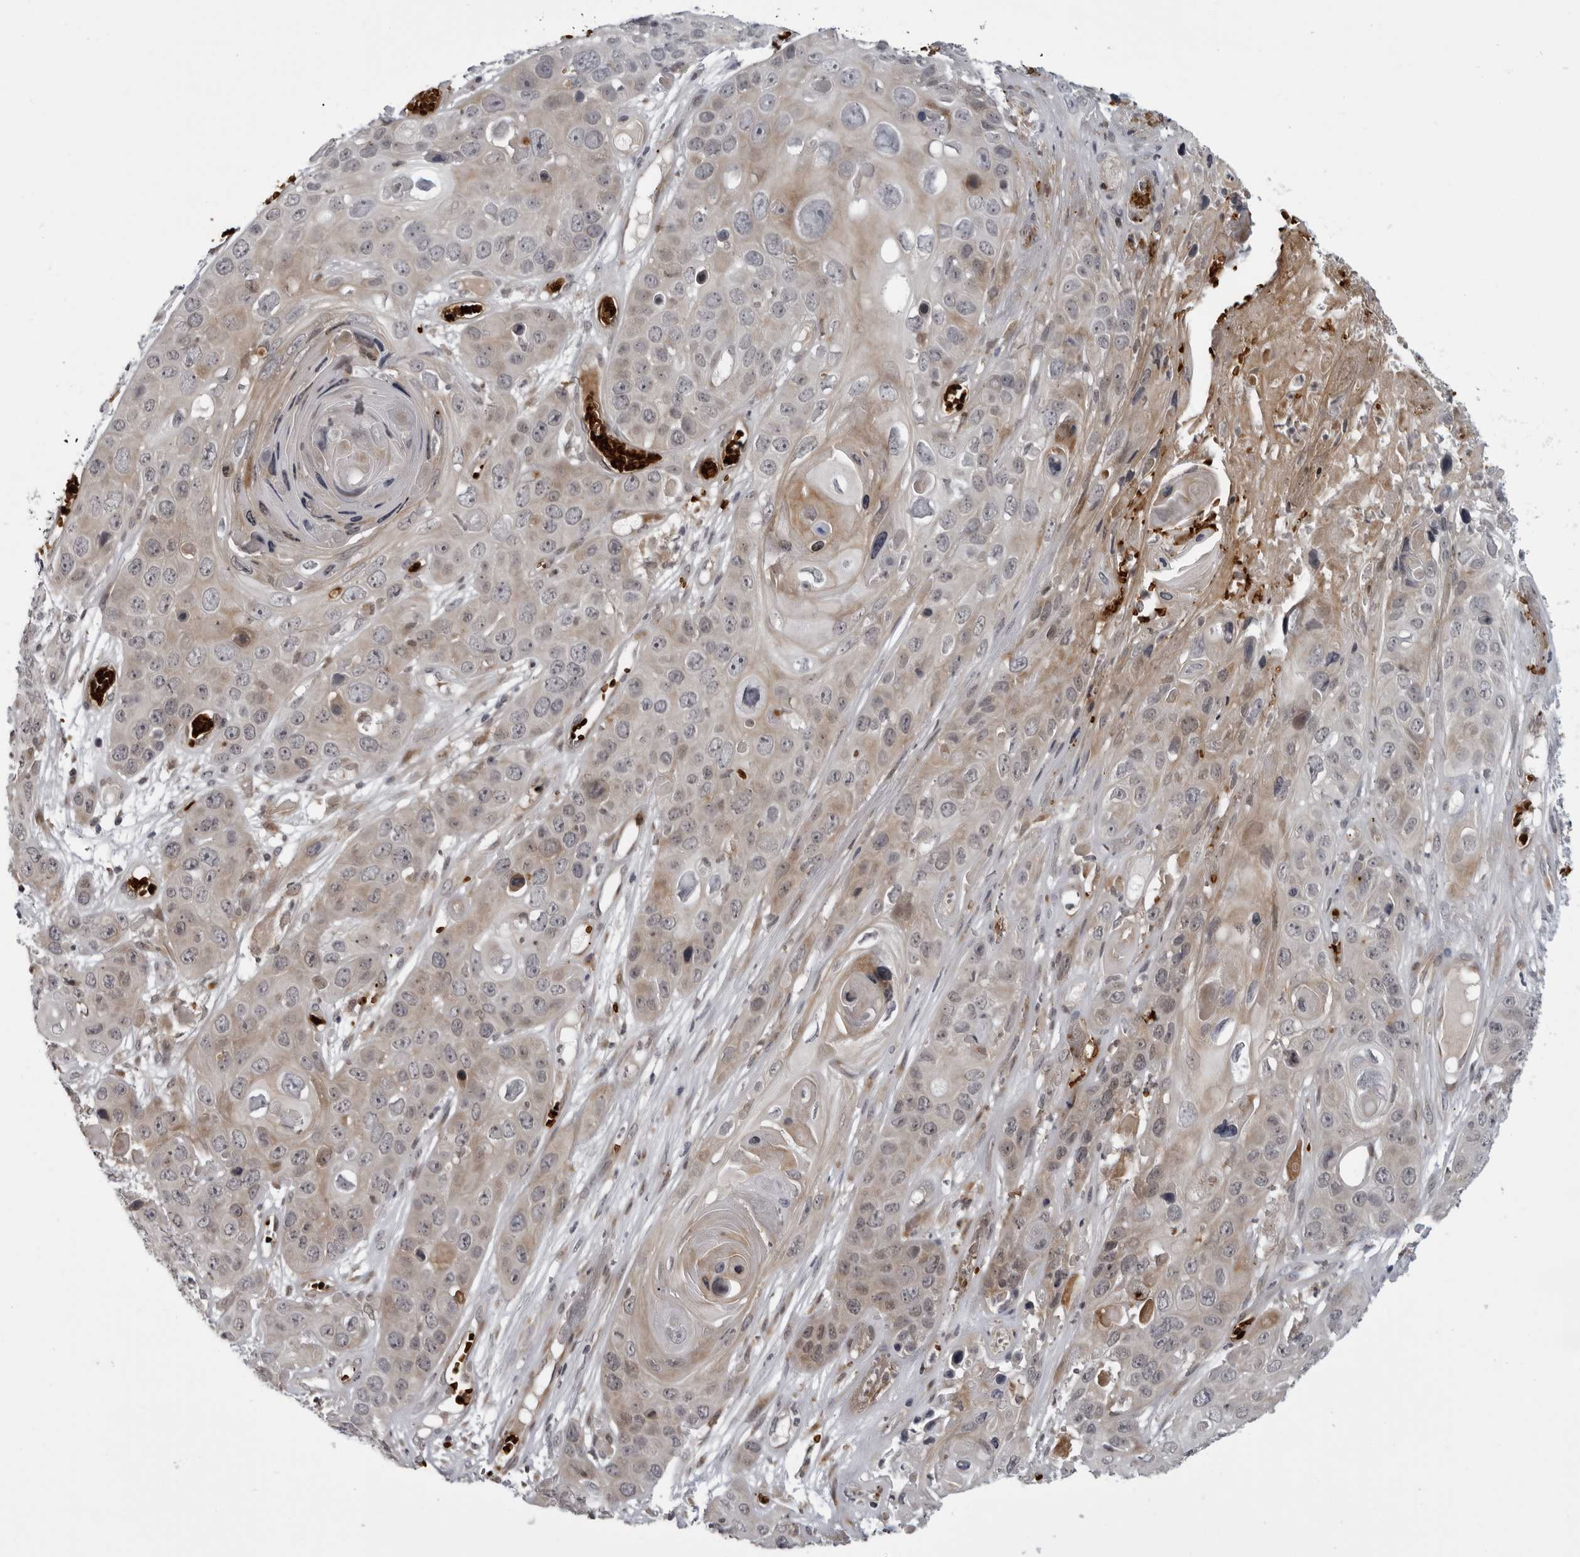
{"staining": {"intensity": "moderate", "quantity": "25%-75%", "location": "cytoplasmic/membranous"}, "tissue": "skin cancer", "cell_type": "Tumor cells", "image_type": "cancer", "snomed": [{"axis": "morphology", "description": "Squamous cell carcinoma, NOS"}, {"axis": "topography", "description": "Skin"}], "caption": "Immunohistochemistry of human skin cancer (squamous cell carcinoma) shows medium levels of moderate cytoplasmic/membranous expression in about 25%-75% of tumor cells.", "gene": "THOP1", "patient": {"sex": "male", "age": 55}}